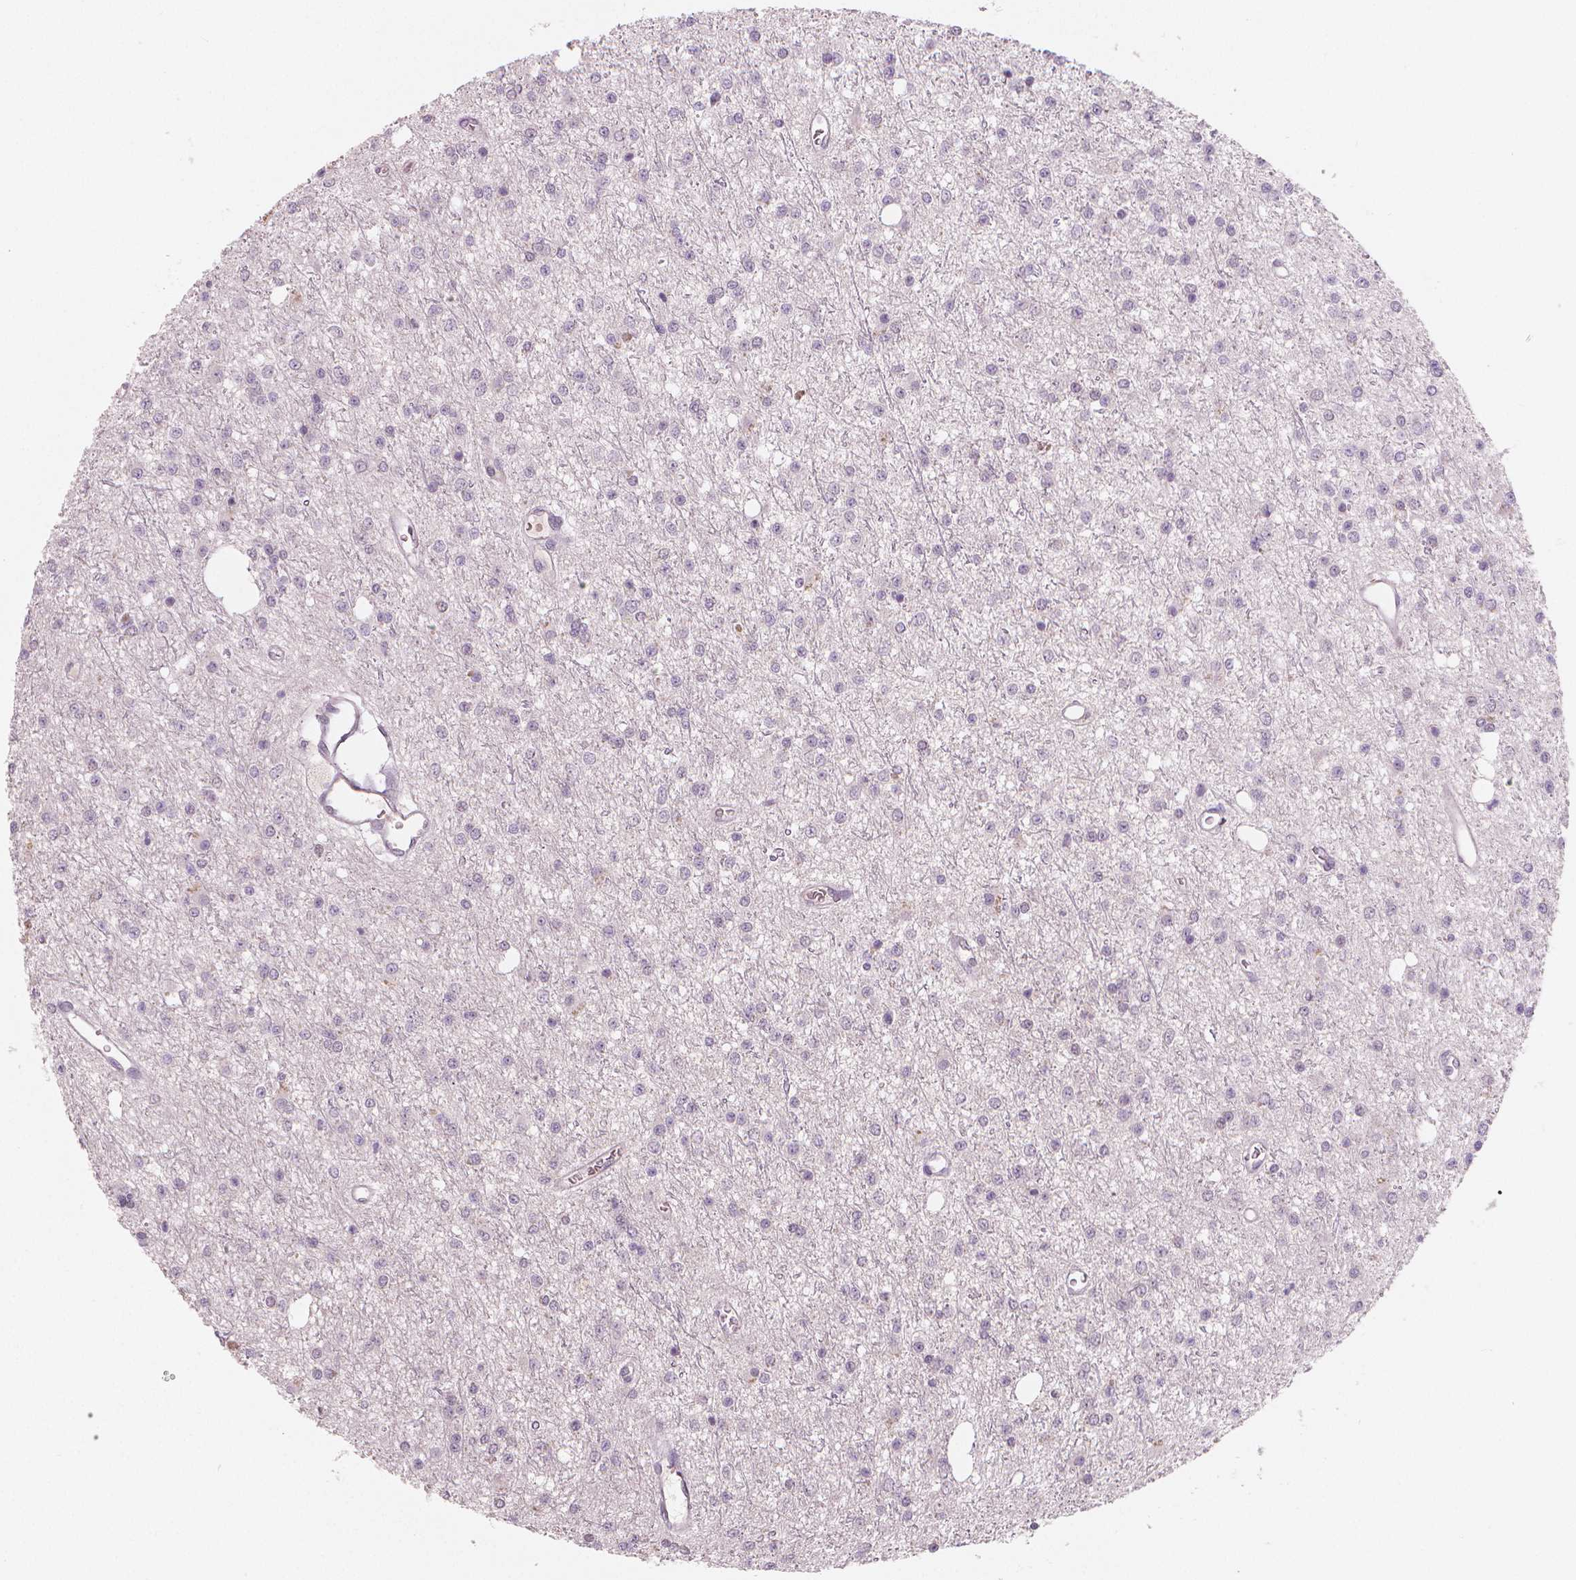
{"staining": {"intensity": "negative", "quantity": "none", "location": "none"}, "tissue": "glioma", "cell_type": "Tumor cells", "image_type": "cancer", "snomed": [{"axis": "morphology", "description": "Glioma, malignant, Low grade"}, {"axis": "topography", "description": "Brain"}], "caption": "Immunohistochemistry micrograph of malignant low-grade glioma stained for a protein (brown), which displays no staining in tumor cells.", "gene": "RNASE7", "patient": {"sex": "female", "age": 45}}